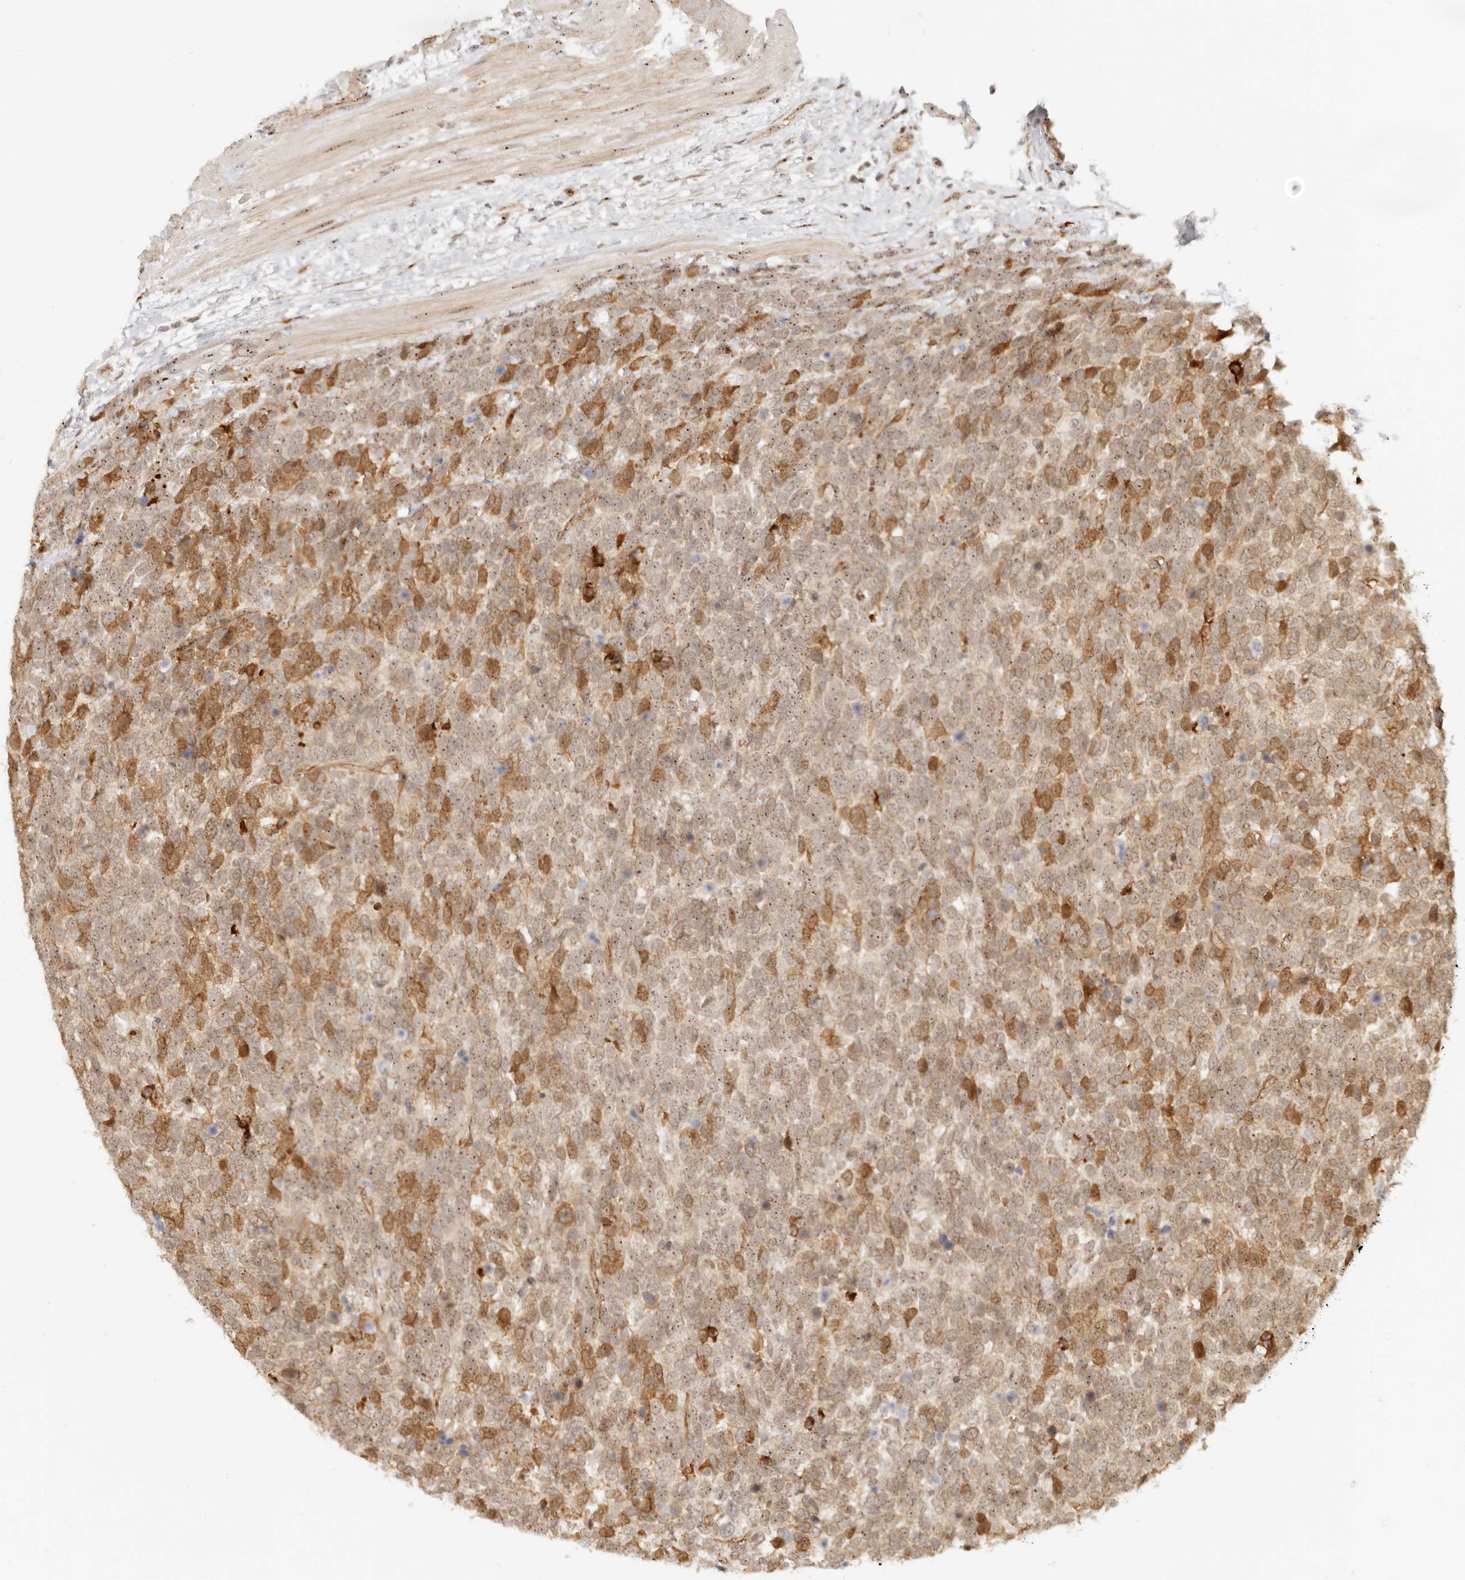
{"staining": {"intensity": "strong", "quantity": ">75%", "location": "cytoplasmic/membranous,nuclear"}, "tissue": "urothelial cancer", "cell_type": "Tumor cells", "image_type": "cancer", "snomed": [{"axis": "morphology", "description": "Urothelial carcinoma, High grade"}, {"axis": "topography", "description": "Urinary bladder"}], "caption": "Immunohistochemical staining of human urothelial cancer reveals strong cytoplasmic/membranous and nuclear protein positivity in about >75% of tumor cells.", "gene": "BAP1", "patient": {"sex": "female", "age": 82}}